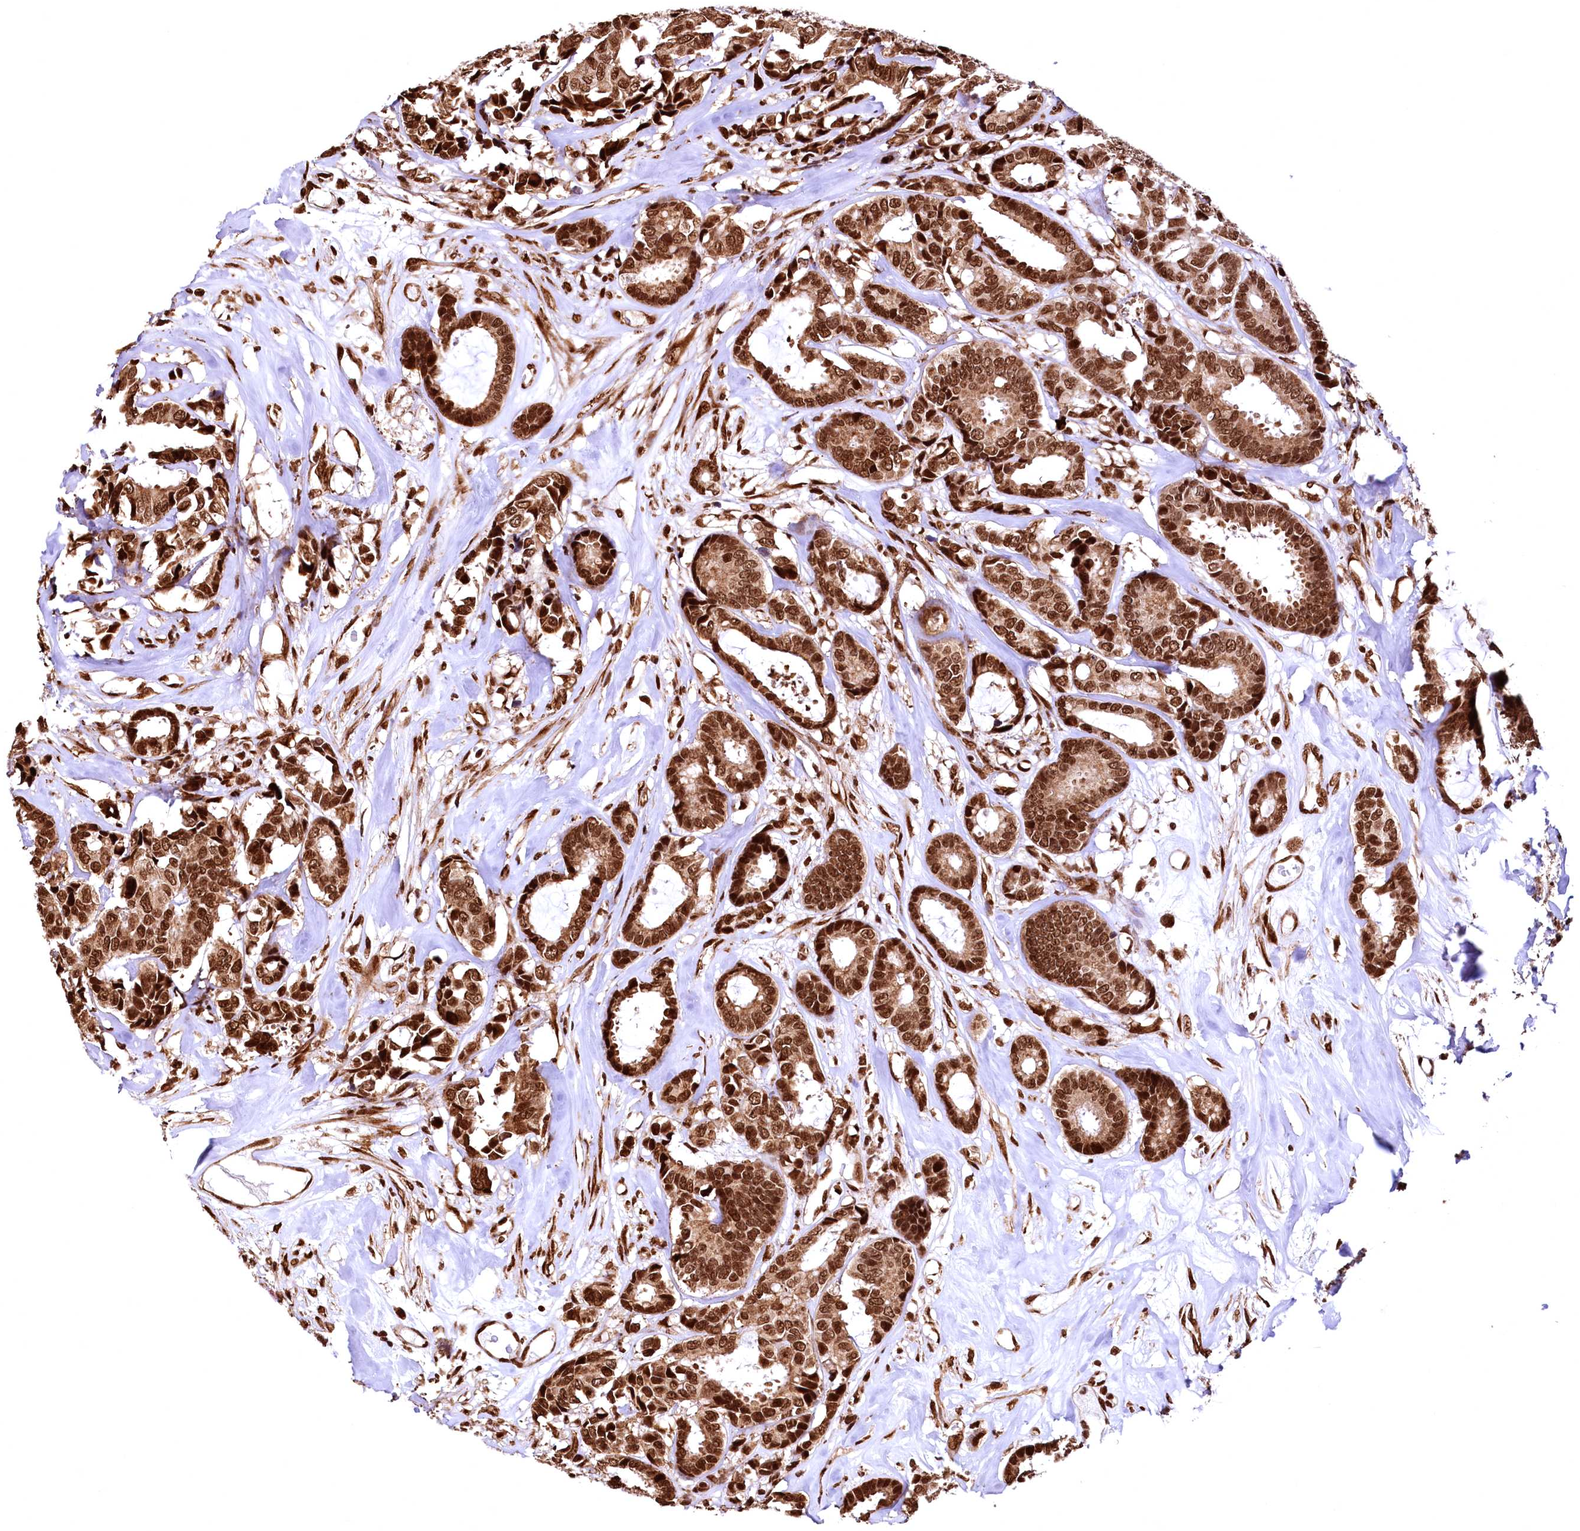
{"staining": {"intensity": "strong", "quantity": ">75%", "location": "nuclear"}, "tissue": "breast cancer", "cell_type": "Tumor cells", "image_type": "cancer", "snomed": [{"axis": "morphology", "description": "Duct carcinoma"}, {"axis": "topography", "description": "Breast"}], "caption": "Brown immunohistochemical staining in human breast invasive ductal carcinoma displays strong nuclear positivity in approximately >75% of tumor cells.", "gene": "PDS5B", "patient": {"sex": "female", "age": 87}}